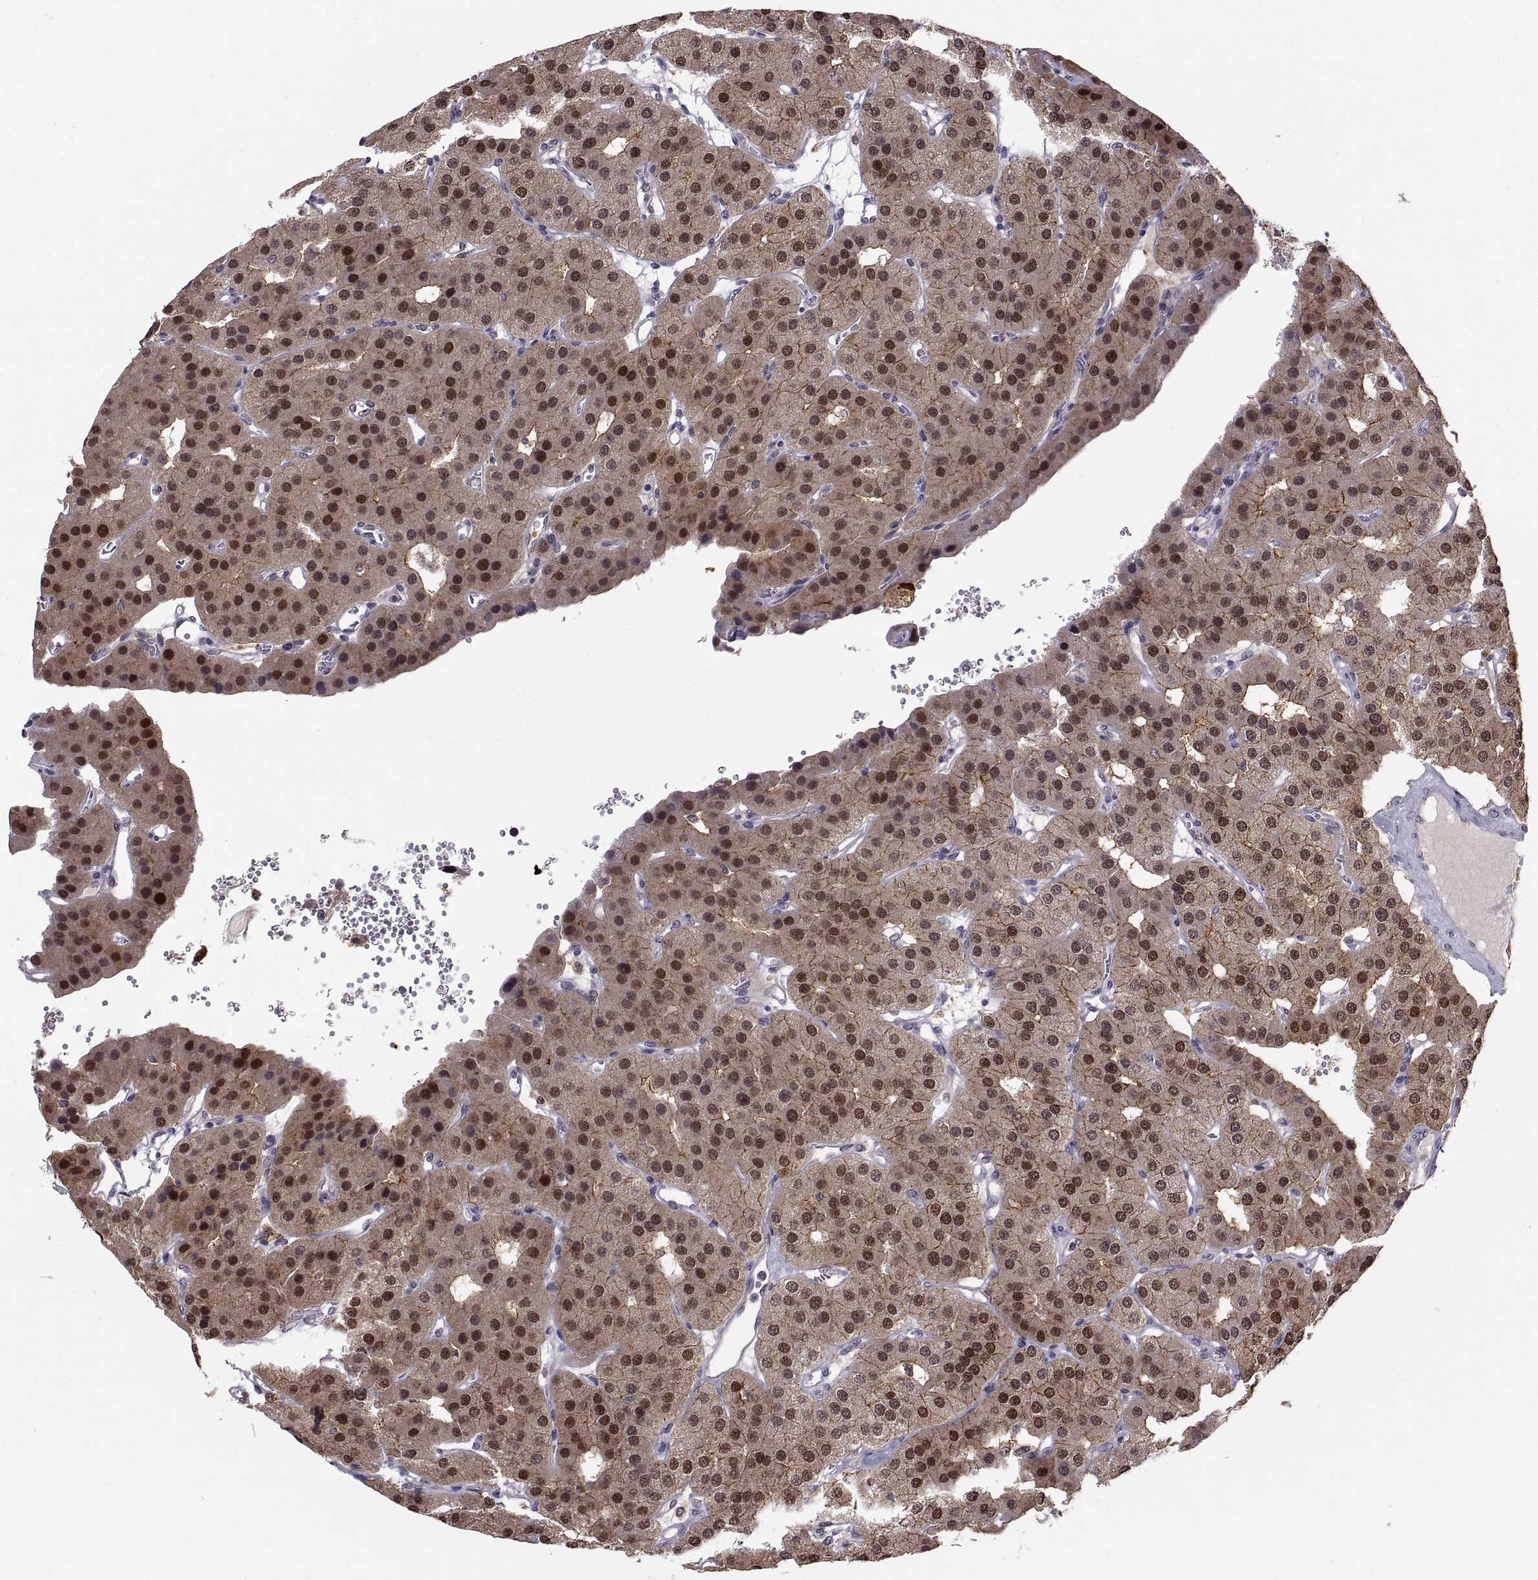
{"staining": {"intensity": "moderate", "quantity": "25%-75%", "location": "nuclear"}, "tissue": "parathyroid gland", "cell_type": "Glandular cells", "image_type": "normal", "snomed": [{"axis": "morphology", "description": "Normal tissue, NOS"}, {"axis": "morphology", "description": "Adenoma, NOS"}, {"axis": "topography", "description": "Parathyroid gland"}], "caption": "This photomicrograph demonstrates IHC staining of normal parathyroid gland, with medium moderate nuclear staining in approximately 25%-75% of glandular cells.", "gene": "CHFR", "patient": {"sex": "female", "age": 86}}